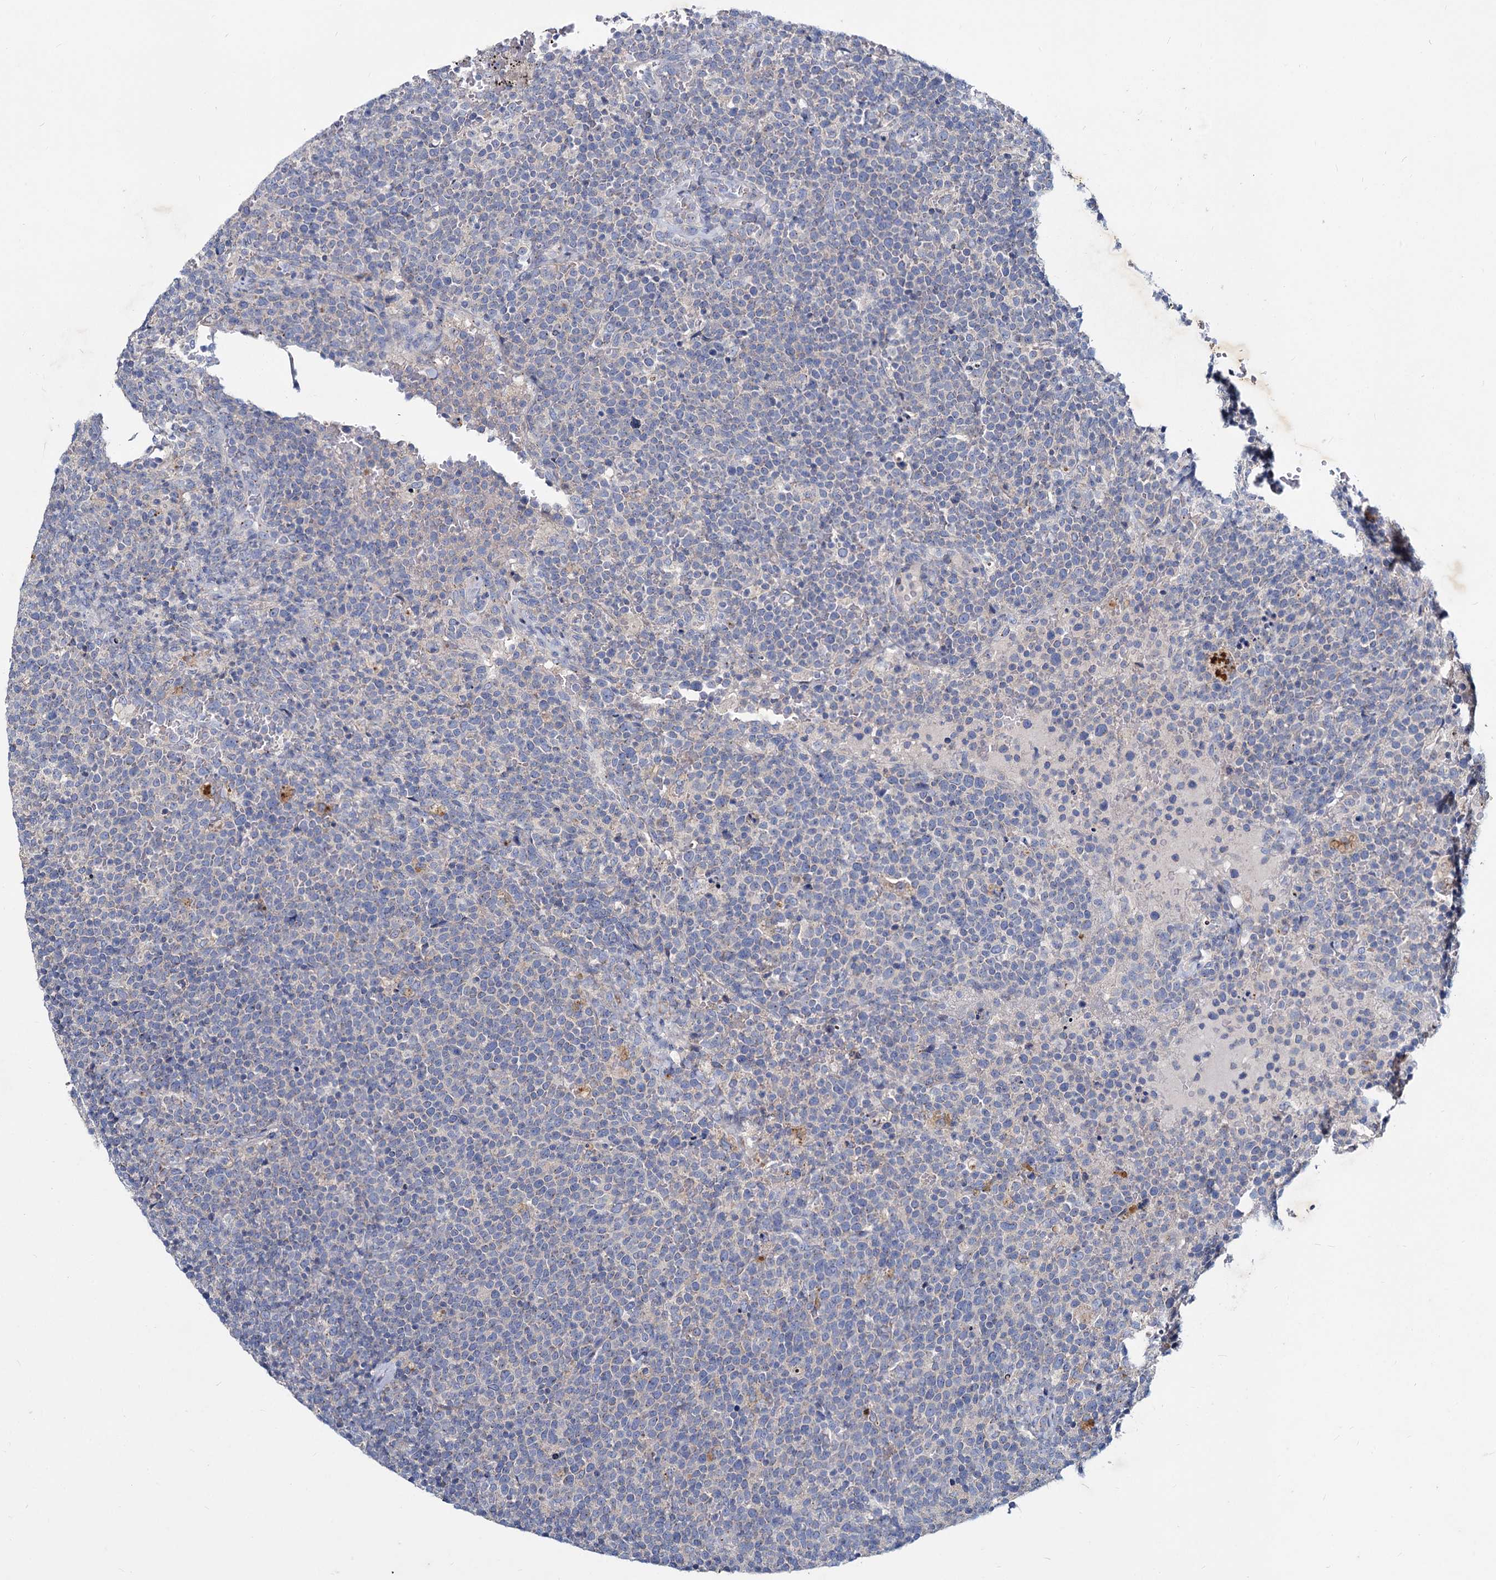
{"staining": {"intensity": "negative", "quantity": "none", "location": "none"}, "tissue": "lymphoma", "cell_type": "Tumor cells", "image_type": "cancer", "snomed": [{"axis": "morphology", "description": "Malignant lymphoma, non-Hodgkin's type, High grade"}, {"axis": "topography", "description": "Lymph node"}], "caption": "DAB immunohistochemical staining of human lymphoma shows no significant expression in tumor cells.", "gene": "AGBL4", "patient": {"sex": "male", "age": 61}}